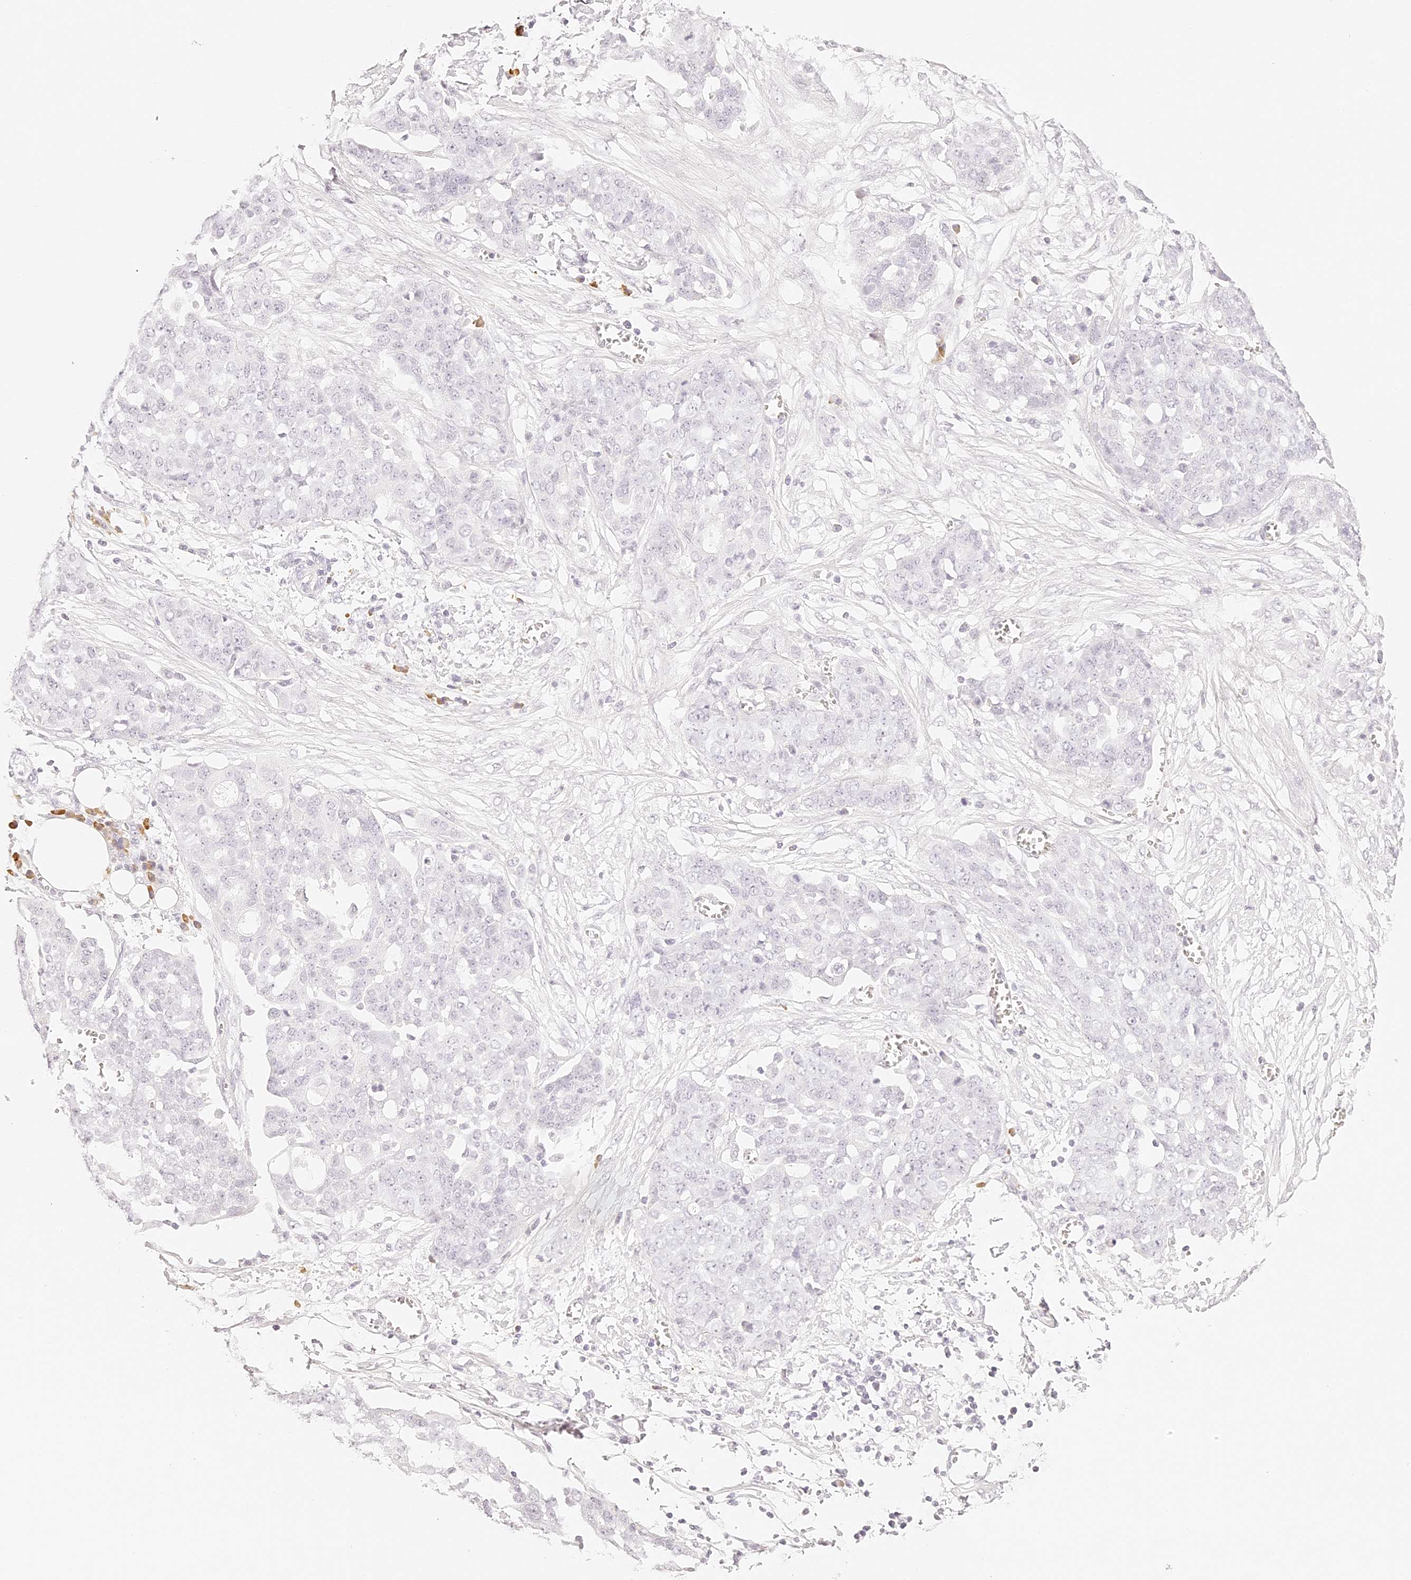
{"staining": {"intensity": "negative", "quantity": "none", "location": "none"}, "tissue": "ovarian cancer", "cell_type": "Tumor cells", "image_type": "cancer", "snomed": [{"axis": "morphology", "description": "Cystadenocarcinoma, serous, NOS"}, {"axis": "topography", "description": "Soft tissue"}, {"axis": "topography", "description": "Ovary"}], "caption": "Immunohistochemistry image of neoplastic tissue: serous cystadenocarcinoma (ovarian) stained with DAB (3,3'-diaminobenzidine) exhibits no significant protein positivity in tumor cells.", "gene": "TRIM45", "patient": {"sex": "female", "age": 57}}